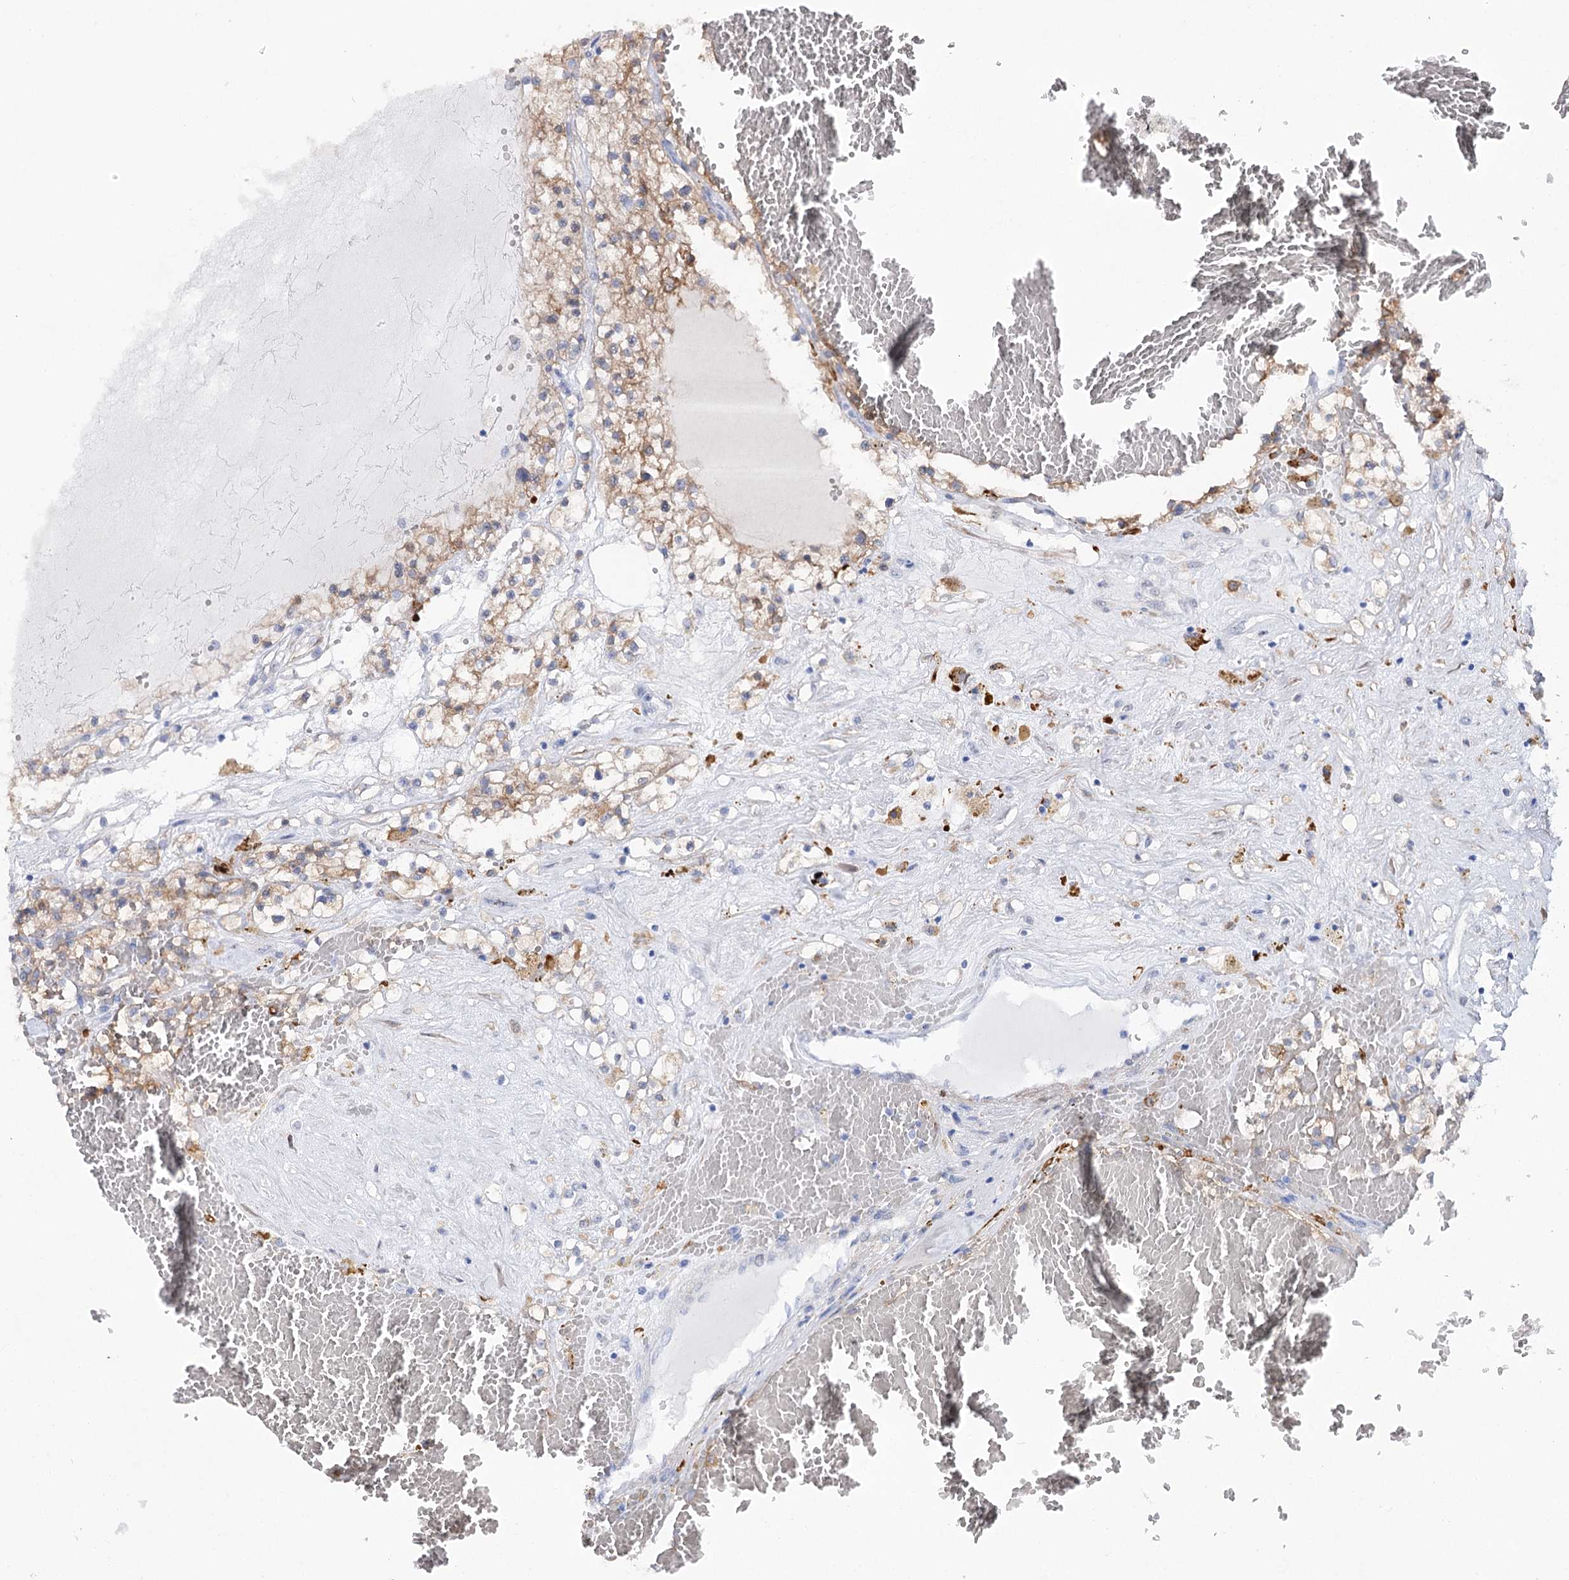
{"staining": {"intensity": "moderate", "quantity": "<25%", "location": "cytoplasmic/membranous"}, "tissue": "renal cancer", "cell_type": "Tumor cells", "image_type": "cancer", "snomed": [{"axis": "morphology", "description": "Normal tissue, NOS"}, {"axis": "morphology", "description": "Adenocarcinoma, NOS"}, {"axis": "topography", "description": "Kidney"}], "caption": "This is a photomicrograph of immunohistochemistry staining of renal adenocarcinoma, which shows moderate expression in the cytoplasmic/membranous of tumor cells.", "gene": "UGDH", "patient": {"sex": "male", "age": 68}}